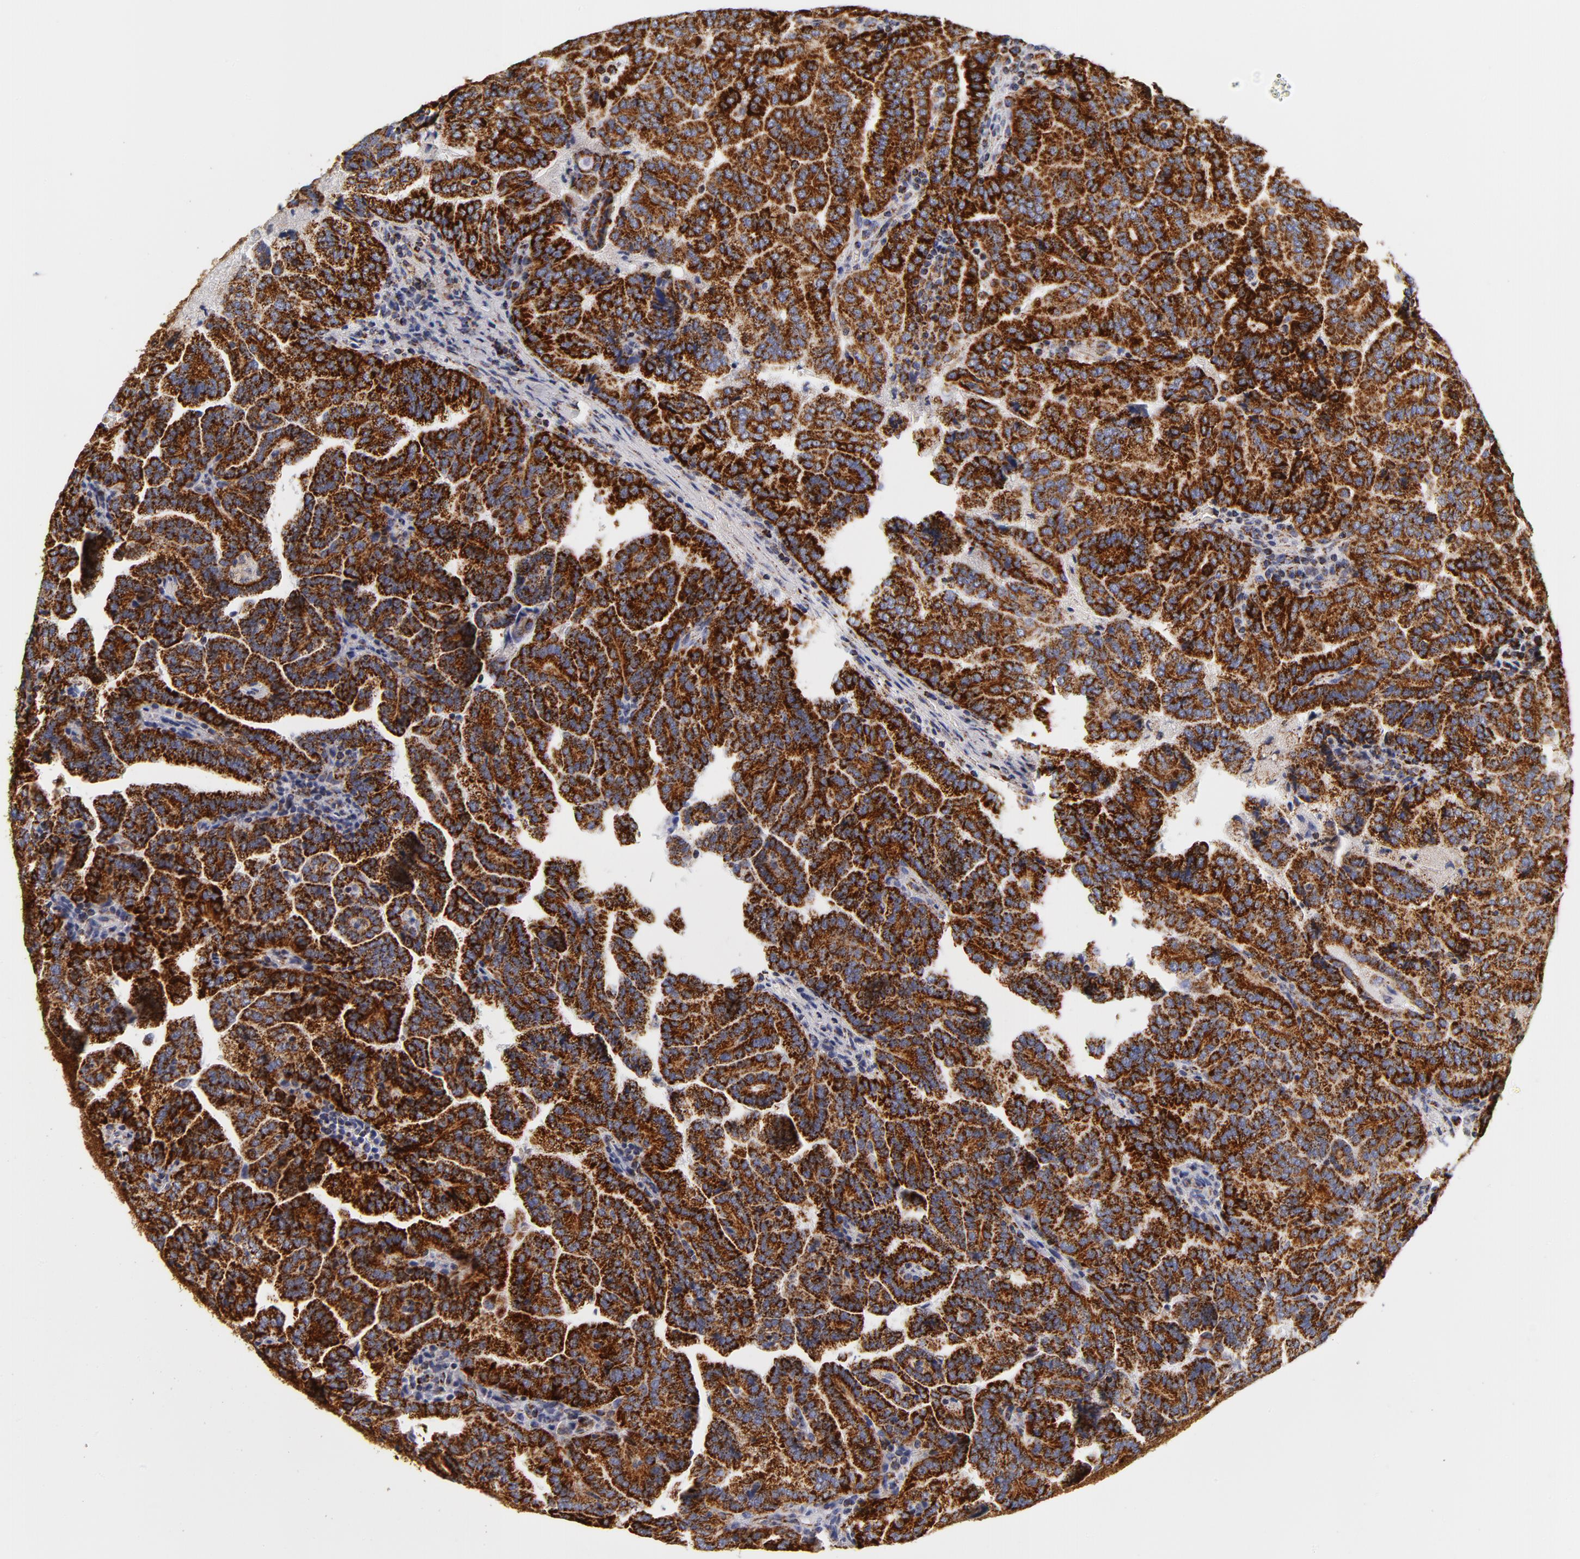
{"staining": {"intensity": "strong", "quantity": ">75%", "location": "cytoplasmic/membranous"}, "tissue": "renal cancer", "cell_type": "Tumor cells", "image_type": "cancer", "snomed": [{"axis": "morphology", "description": "Adenocarcinoma, NOS"}, {"axis": "topography", "description": "Kidney"}], "caption": "Protein expression analysis of human adenocarcinoma (renal) reveals strong cytoplasmic/membranous staining in about >75% of tumor cells.", "gene": "ECHS1", "patient": {"sex": "male", "age": 61}}